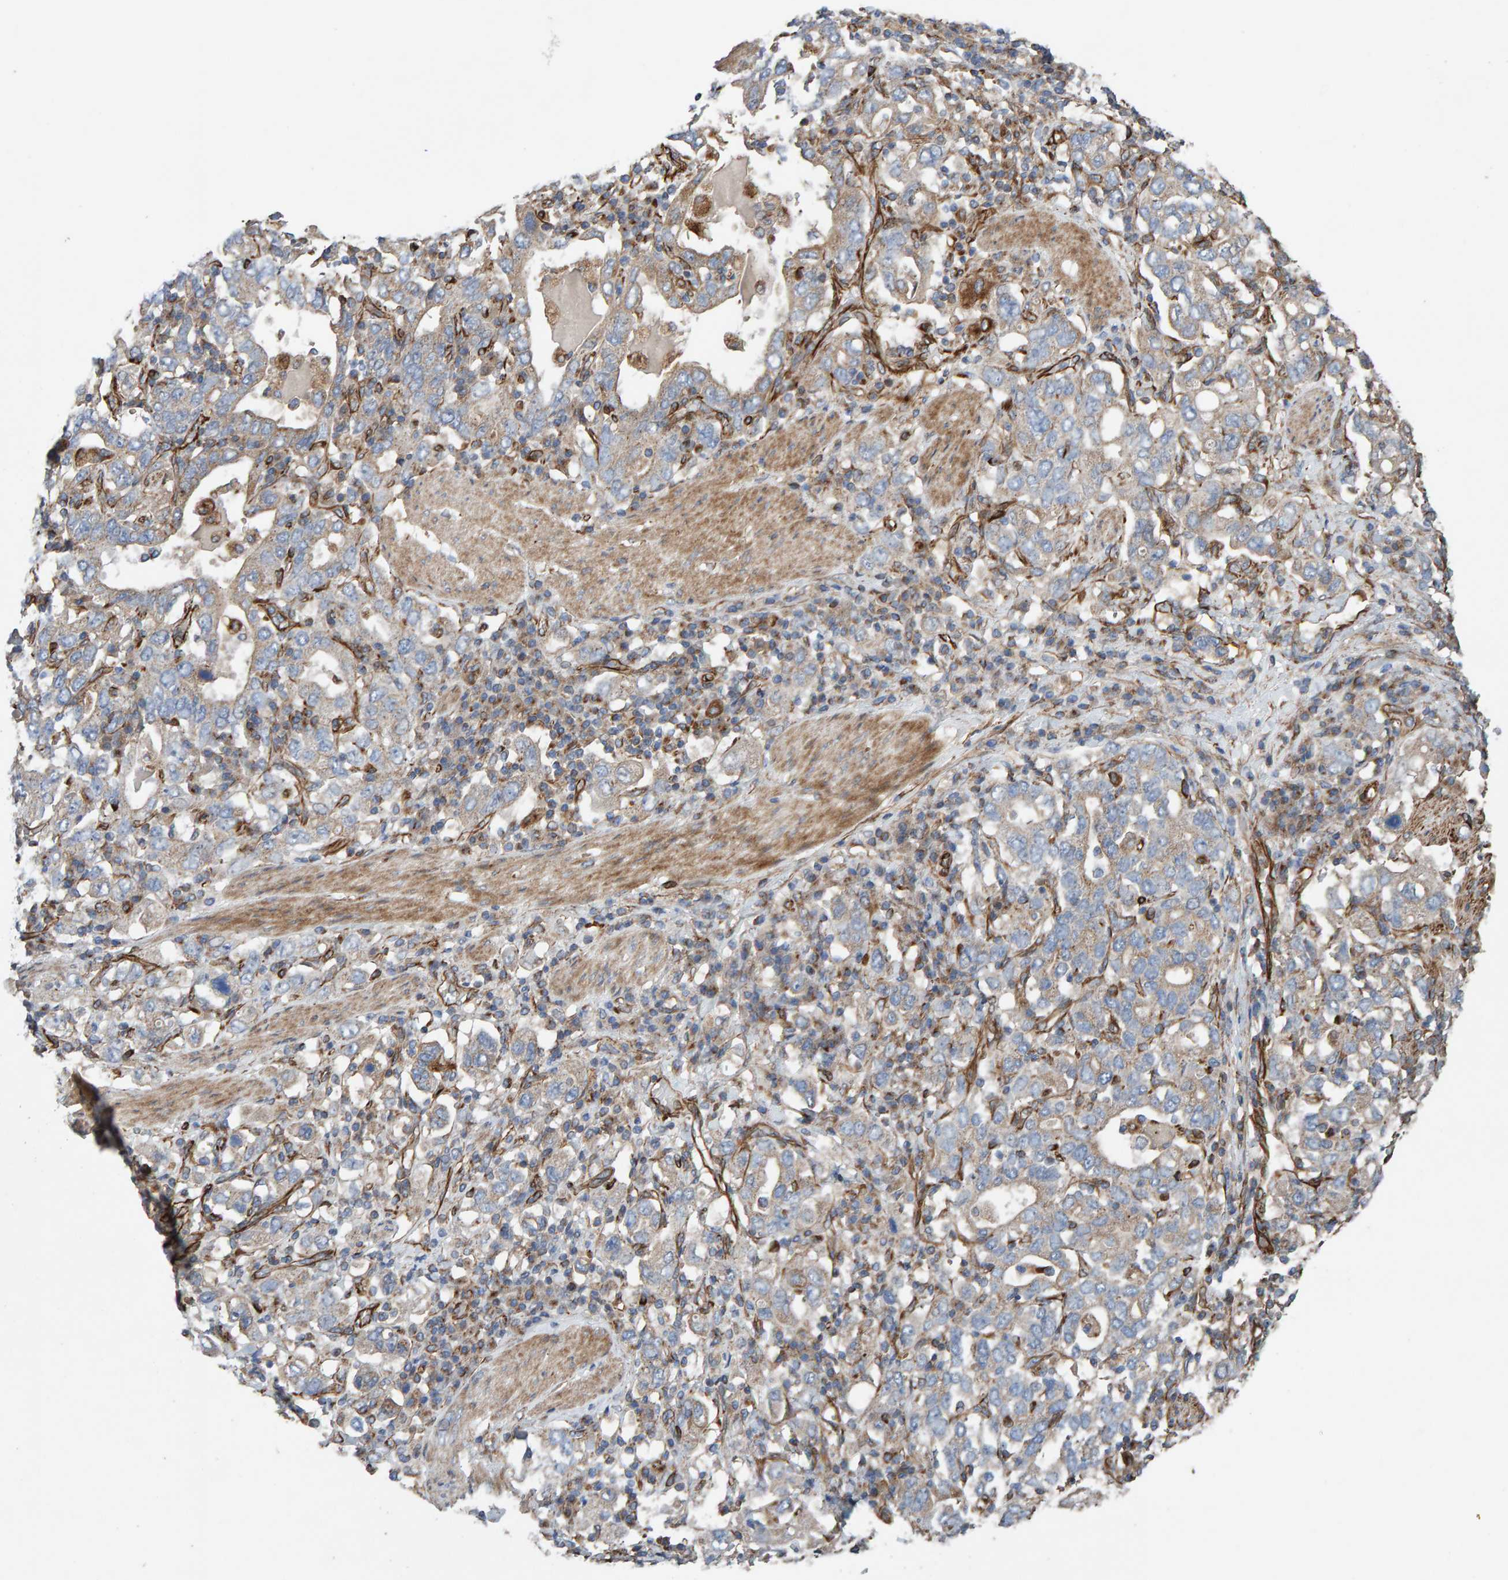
{"staining": {"intensity": "weak", "quantity": "<25%", "location": "cytoplasmic/membranous"}, "tissue": "stomach cancer", "cell_type": "Tumor cells", "image_type": "cancer", "snomed": [{"axis": "morphology", "description": "Adenocarcinoma, NOS"}, {"axis": "topography", "description": "Stomach, upper"}], "caption": "Tumor cells are negative for protein expression in human stomach cancer (adenocarcinoma).", "gene": "ZNF347", "patient": {"sex": "male", "age": 62}}